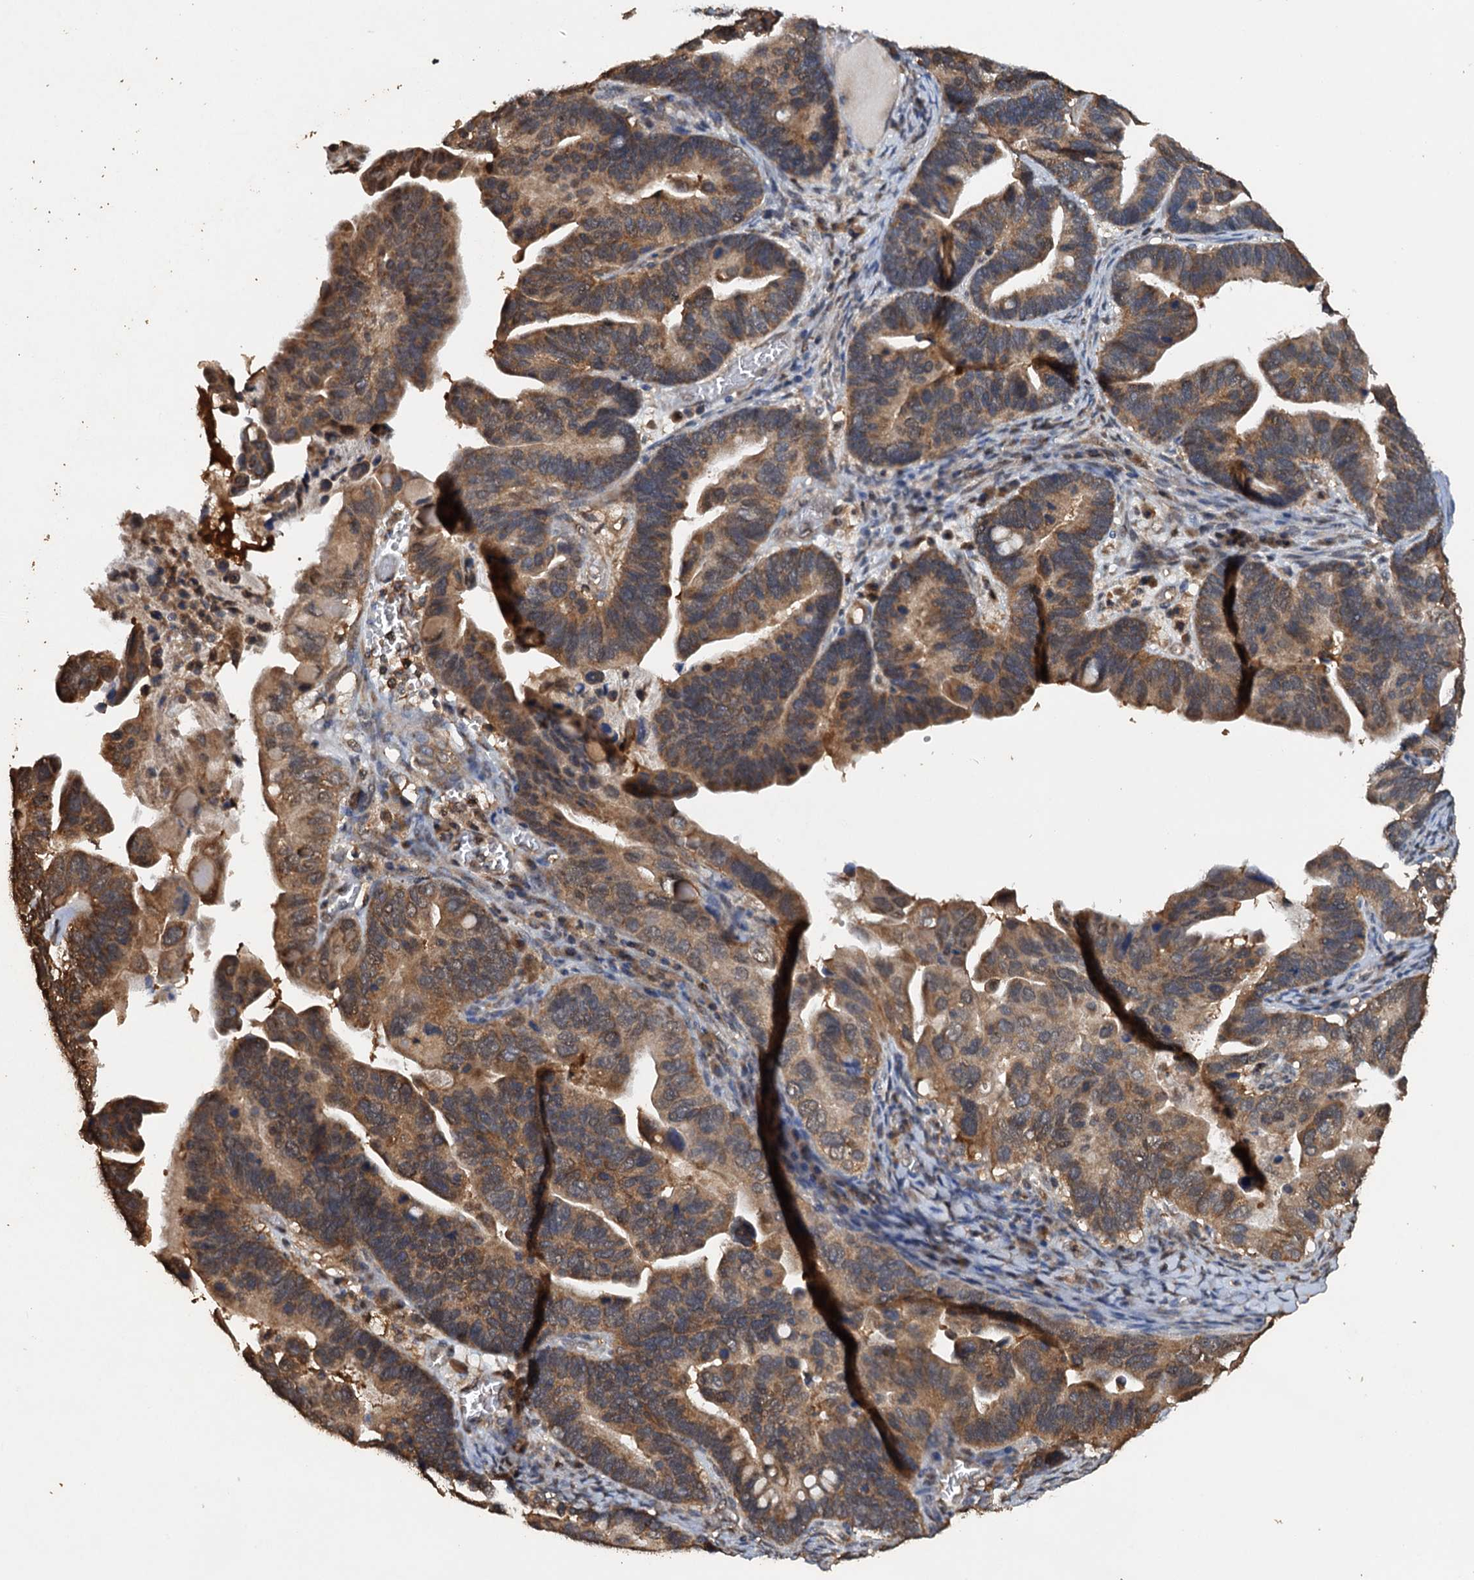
{"staining": {"intensity": "moderate", "quantity": ">75%", "location": "cytoplasmic/membranous"}, "tissue": "ovarian cancer", "cell_type": "Tumor cells", "image_type": "cancer", "snomed": [{"axis": "morphology", "description": "Cystadenocarcinoma, serous, NOS"}, {"axis": "topography", "description": "Ovary"}], "caption": "This micrograph demonstrates immunohistochemistry staining of ovarian cancer (serous cystadenocarcinoma), with medium moderate cytoplasmic/membranous staining in approximately >75% of tumor cells.", "gene": "PSMD9", "patient": {"sex": "female", "age": 56}}